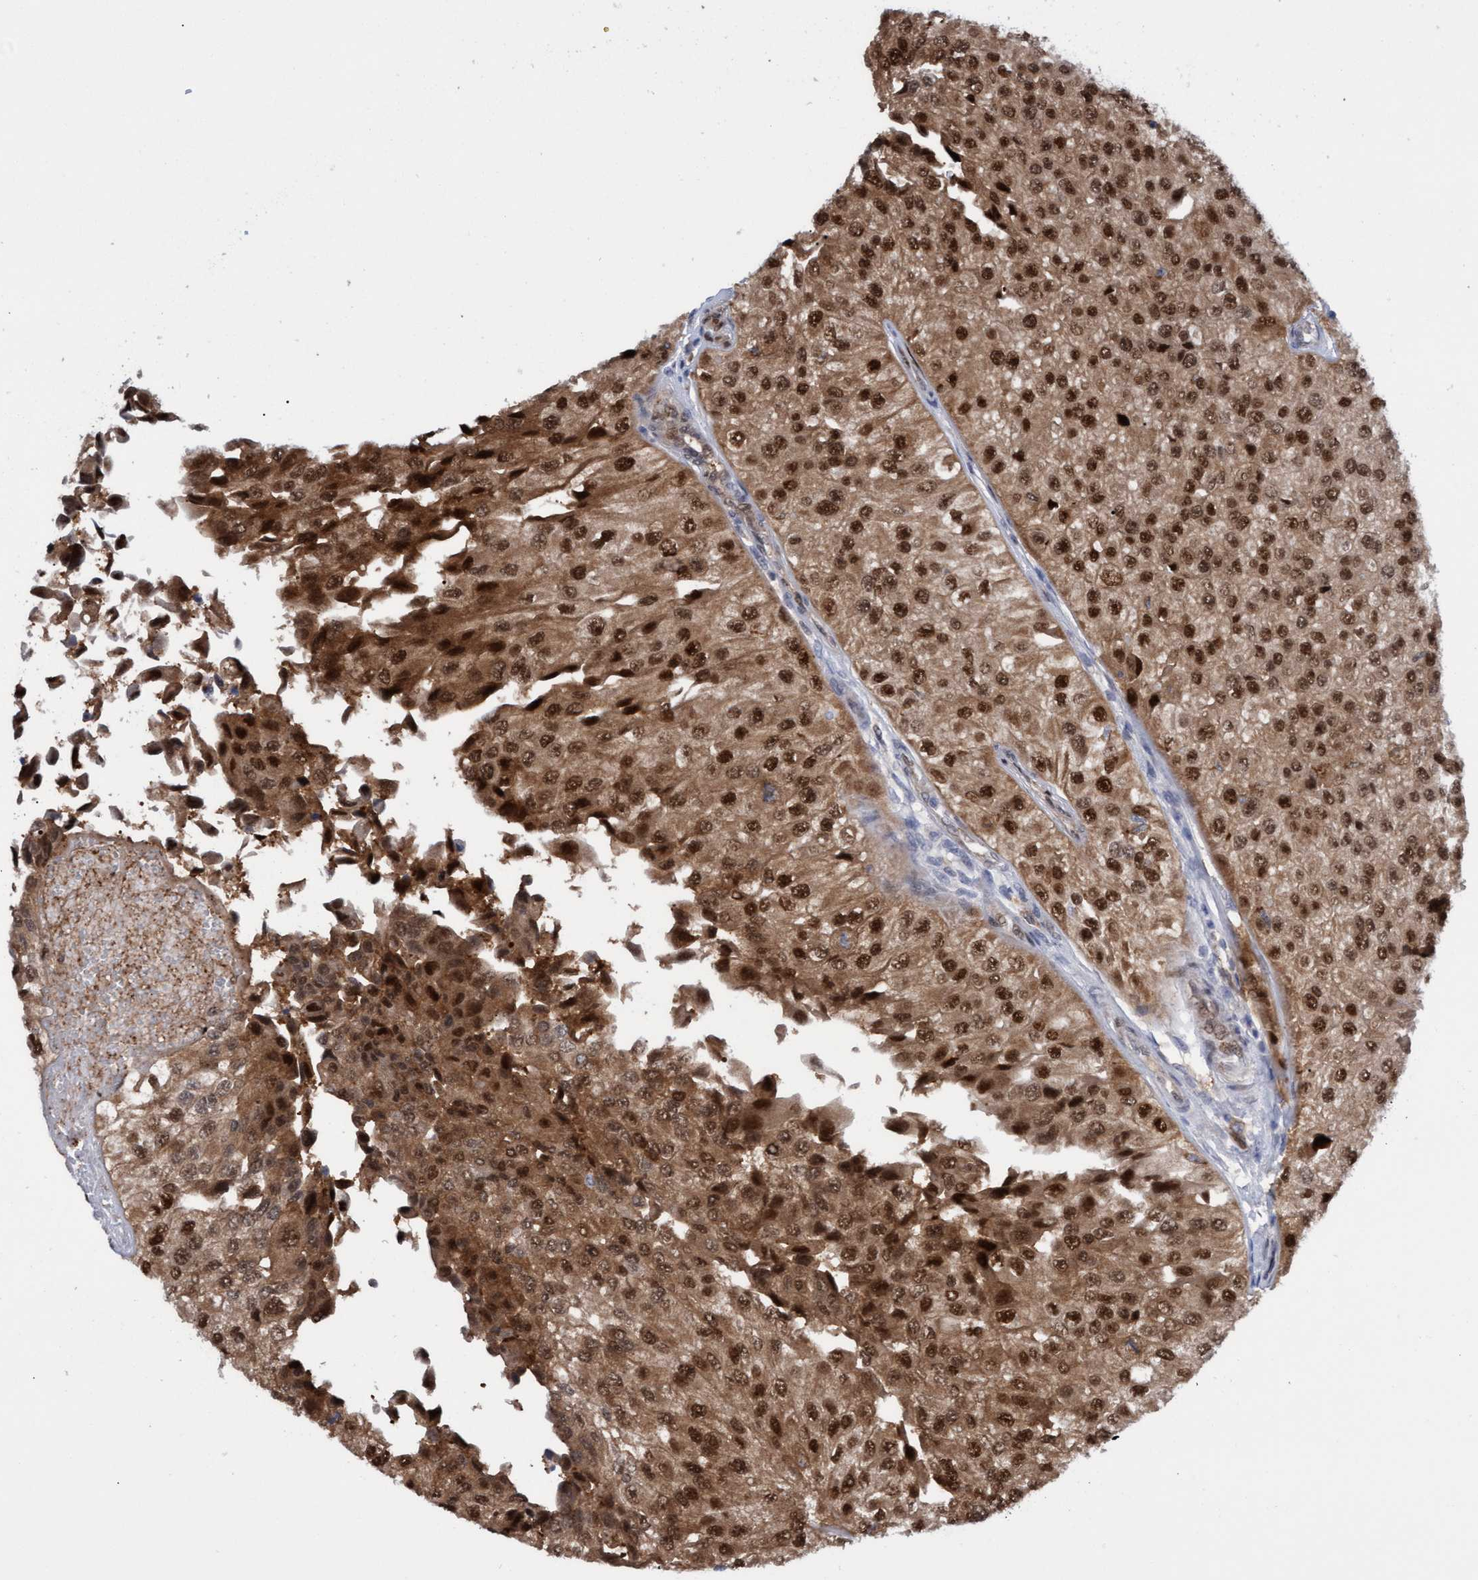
{"staining": {"intensity": "strong", "quantity": ">75%", "location": "cytoplasmic/membranous,nuclear"}, "tissue": "urothelial cancer", "cell_type": "Tumor cells", "image_type": "cancer", "snomed": [{"axis": "morphology", "description": "Urothelial carcinoma, High grade"}, {"axis": "topography", "description": "Kidney"}, {"axis": "topography", "description": "Urinary bladder"}], "caption": "A high-resolution photomicrograph shows immunohistochemistry (IHC) staining of urothelial cancer, which demonstrates strong cytoplasmic/membranous and nuclear expression in approximately >75% of tumor cells. (DAB (3,3'-diaminobenzidine) IHC with brightfield microscopy, high magnification).", "gene": "PINX1", "patient": {"sex": "male", "age": 77}}